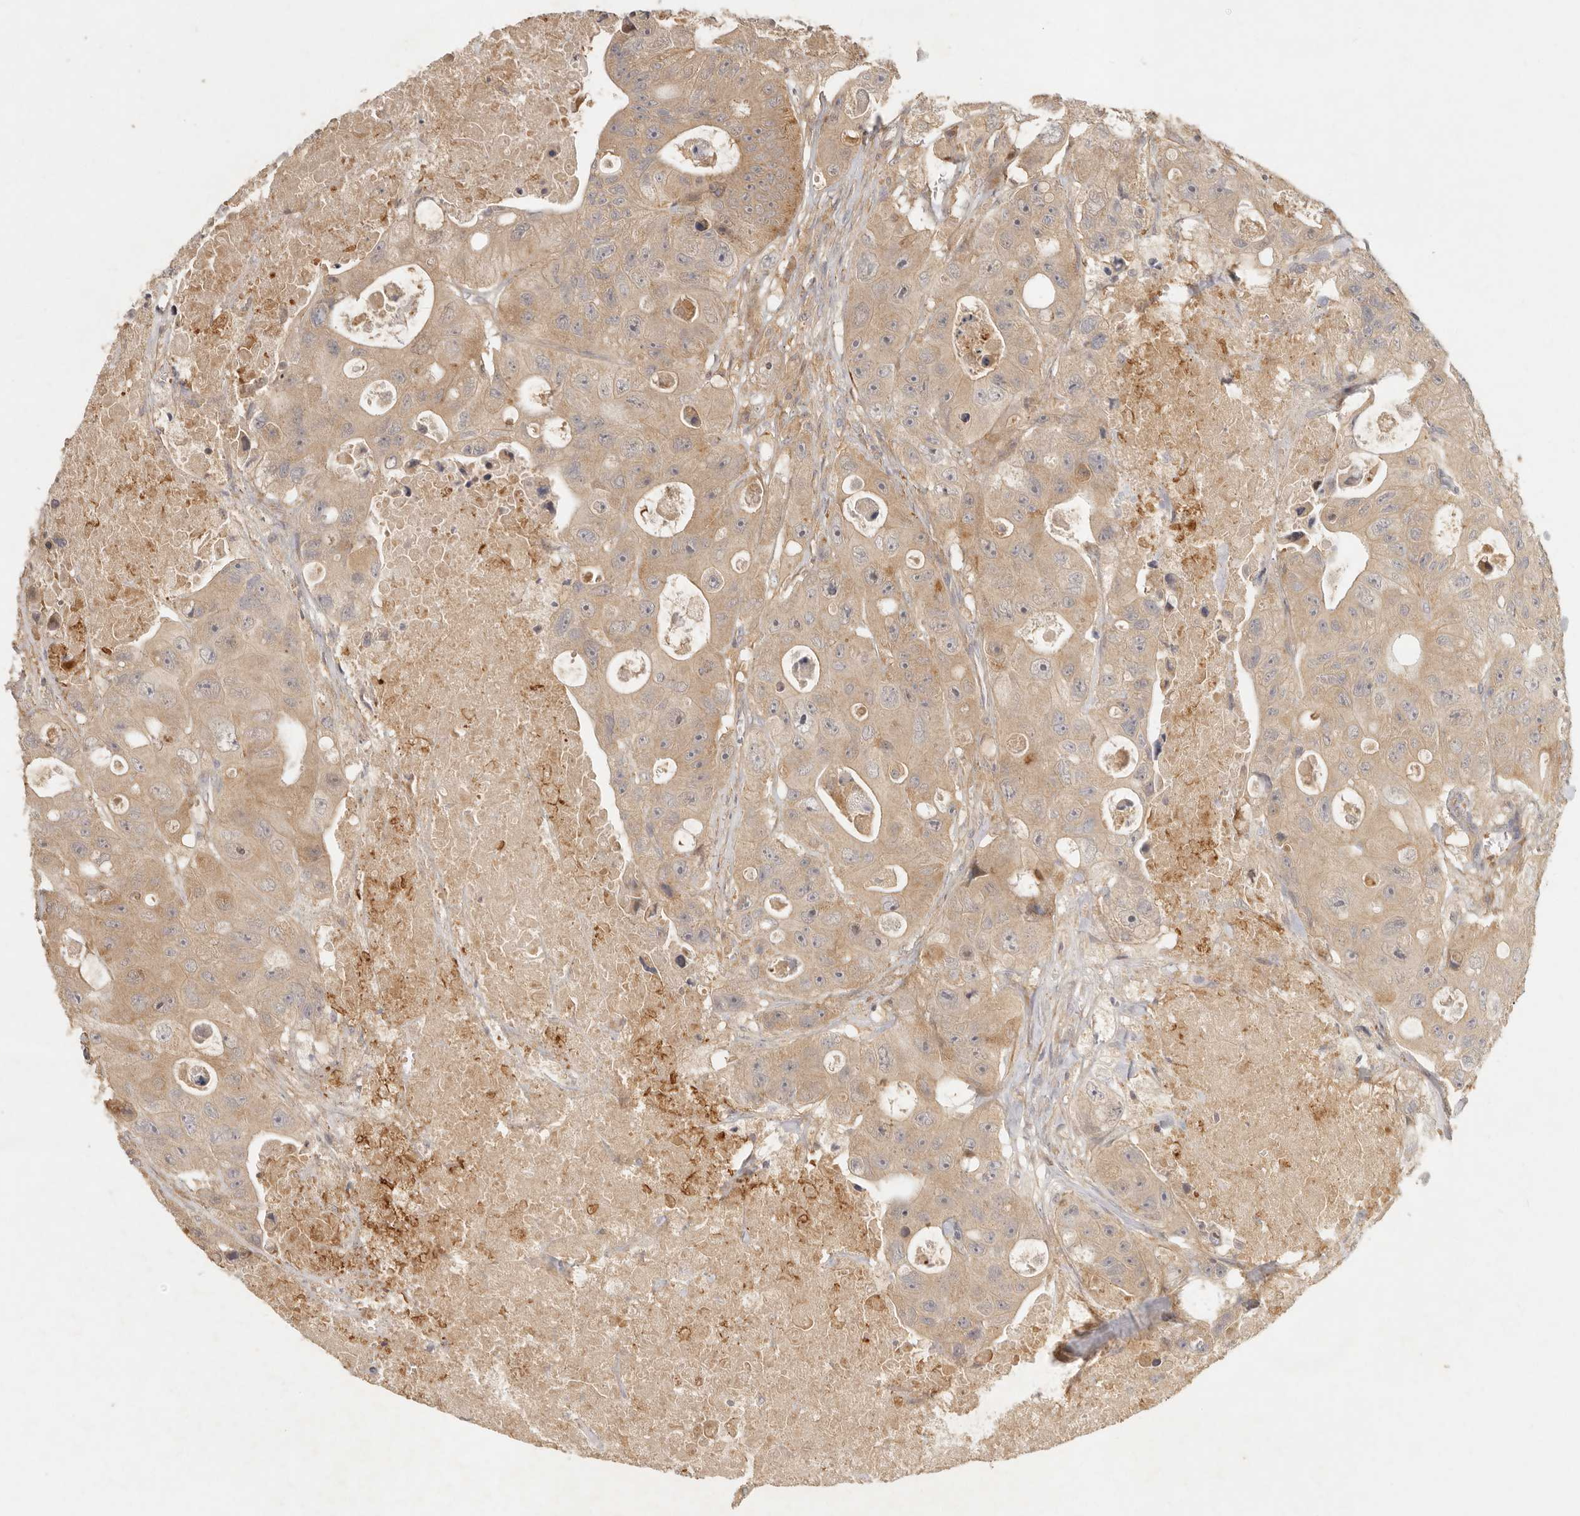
{"staining": {"intensity": "weak", "quantity": ">75%", "location": "cytoplasmic/membranous"}, "tissue": "colorectal cancer", "cell_type": "Tumor cells", "image_type": "cancer", "snomed": [{"axis": "morphology", "description": "Adenocarcinoma, NOS"}, {"axis": "topography", "description": "Colon"}], "caption": "Brown immunohistochemical staining in human colorectal adenocarcinoma demonstrates weak cytoplasmic/membranous expression in approximately >75% of tumor cells.", "gene": "VIPR1", "patient": {"sex": "female", "age": 46}}